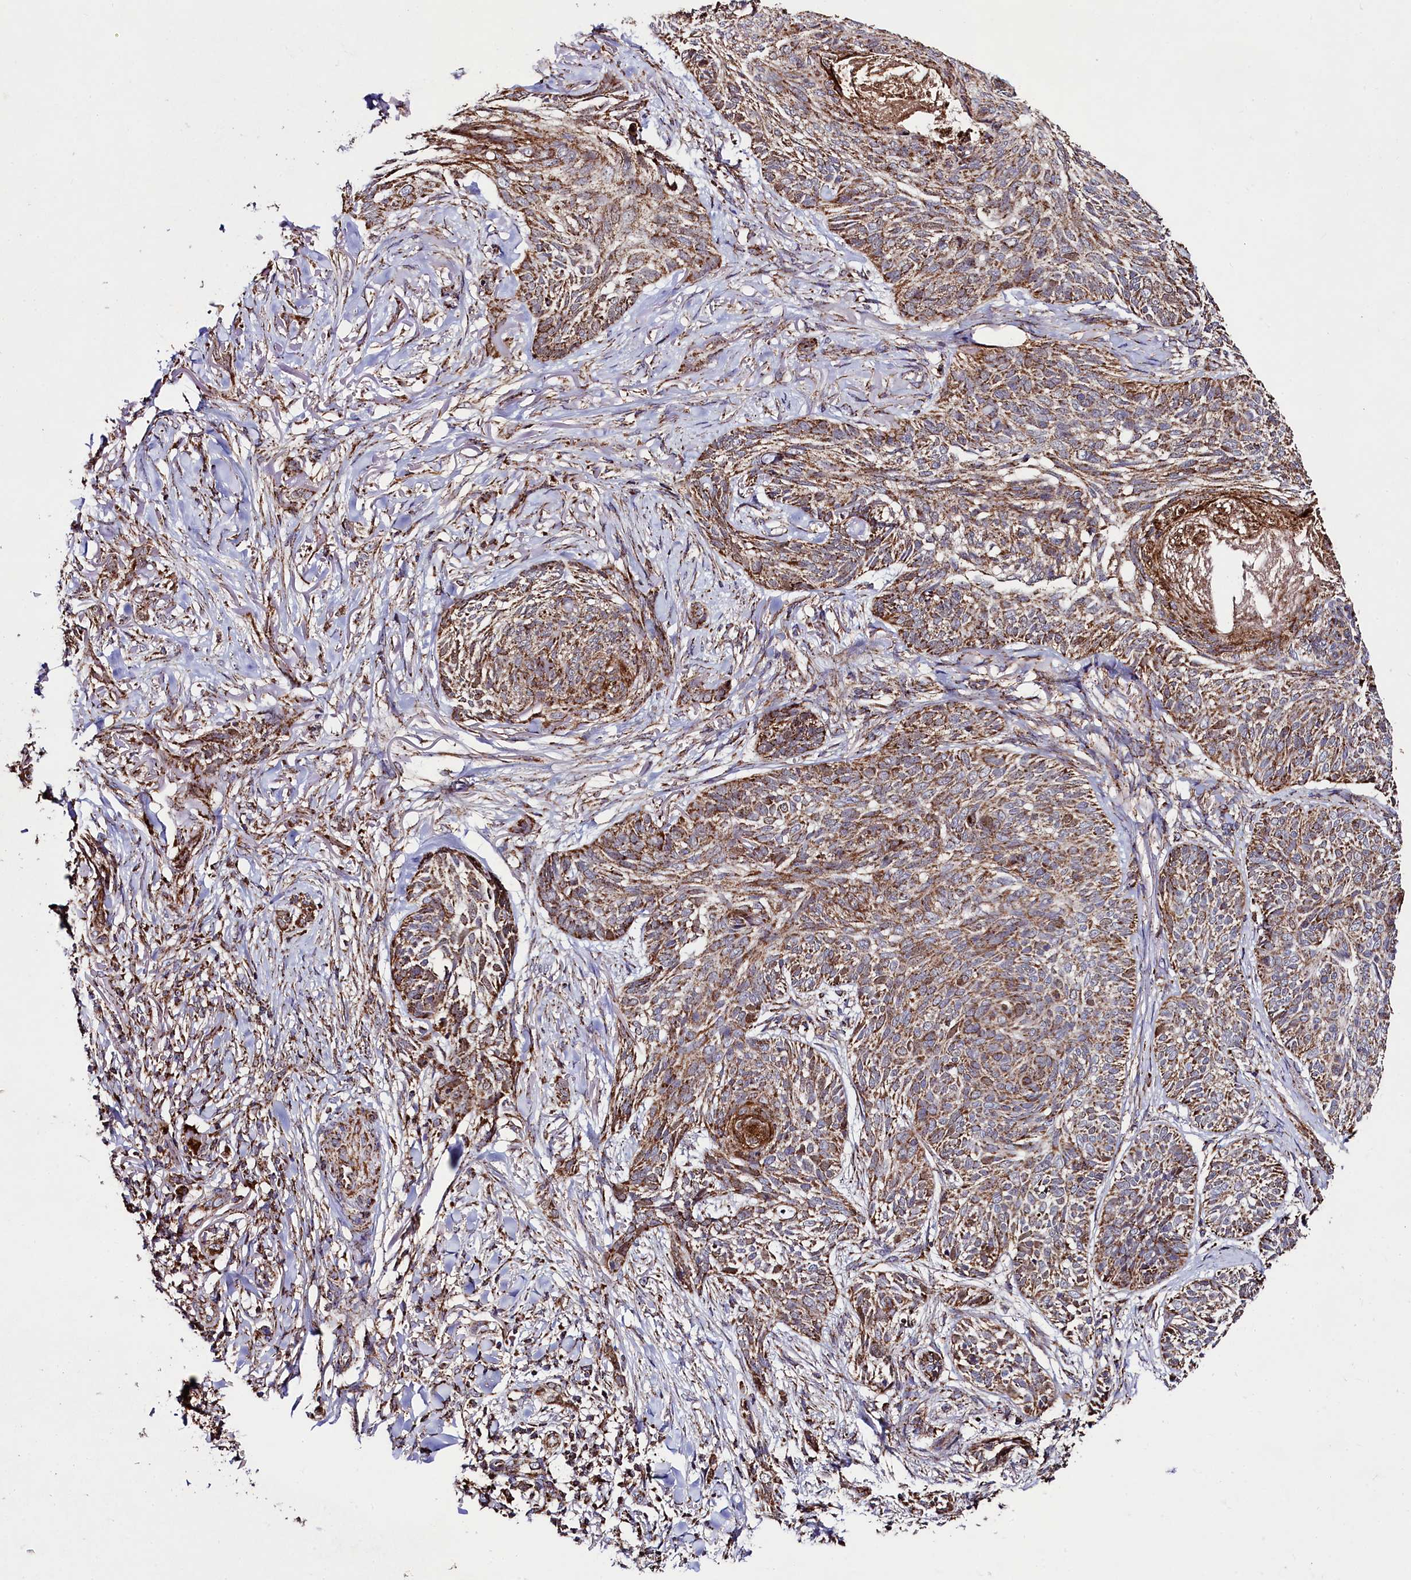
{"staining": {"intensity": "moderate", "quantity": ">75%", "location": "cytoplasmic/membranous"}, "tissue": "skin cancer", "cell_type": "Tumor cells", "image_type": "cancer", "snomed": [{"axis": "morphology", "description": "Normal tissue, NOS"}, {"axis": "morphology", "description": "Basal cell carcinoma"}, {"axis": "topography", "description": "Skin"}], "caption": "An image showing moderate cytoplasmic/membranous staining in approximately >75% of tumor cells in skin cancer, as visualized by brown immunohistochemical staining.", "gene": "CLYBL", "patient": {"sex": "male", "age": 66}}